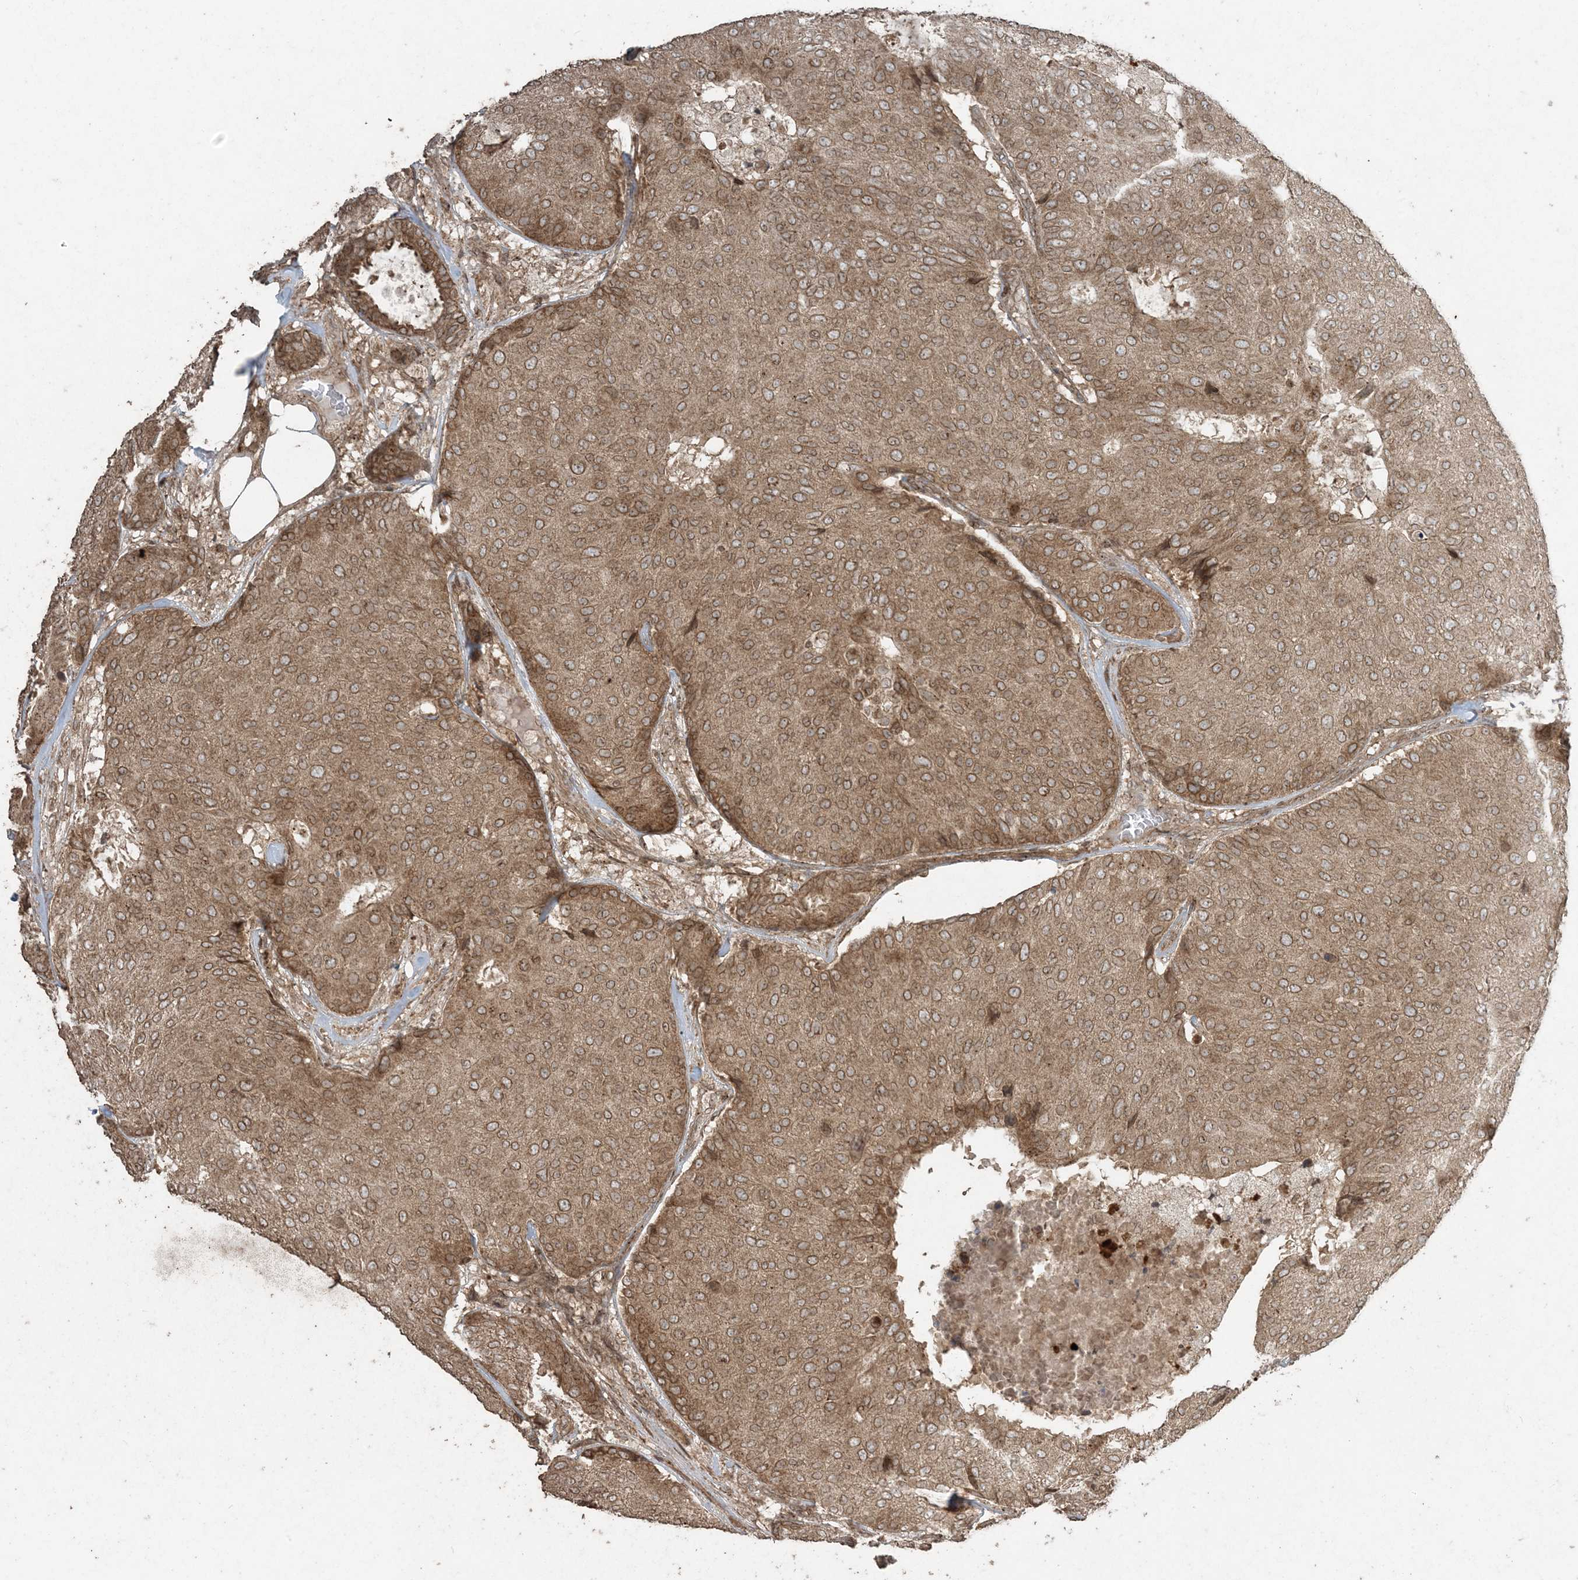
{"staining": {"intensity": "moderate", "quantity": ">75%", "location": "cytoplasmic/membranous"}, "tissue": "breast cancer", "cell_type": "Tumor cells", "image_type": "cancer", "snomed": [{"axis": "morphology", "description": "Duct carcinoma"}, {"axis": "topography", "description": "Breast"}], "caption": "This image reveals infiltrating ductal carcinoma (breast) stained with immunohistochemistry (IHC) to label a protein in brown. The cytoplasmic/membranous of tumor cells show moderate positivity for the protein. Nuclei are counter-stained blue.", "gene": "DDX19B", "patient": {"sex": "female", "age": 75}}